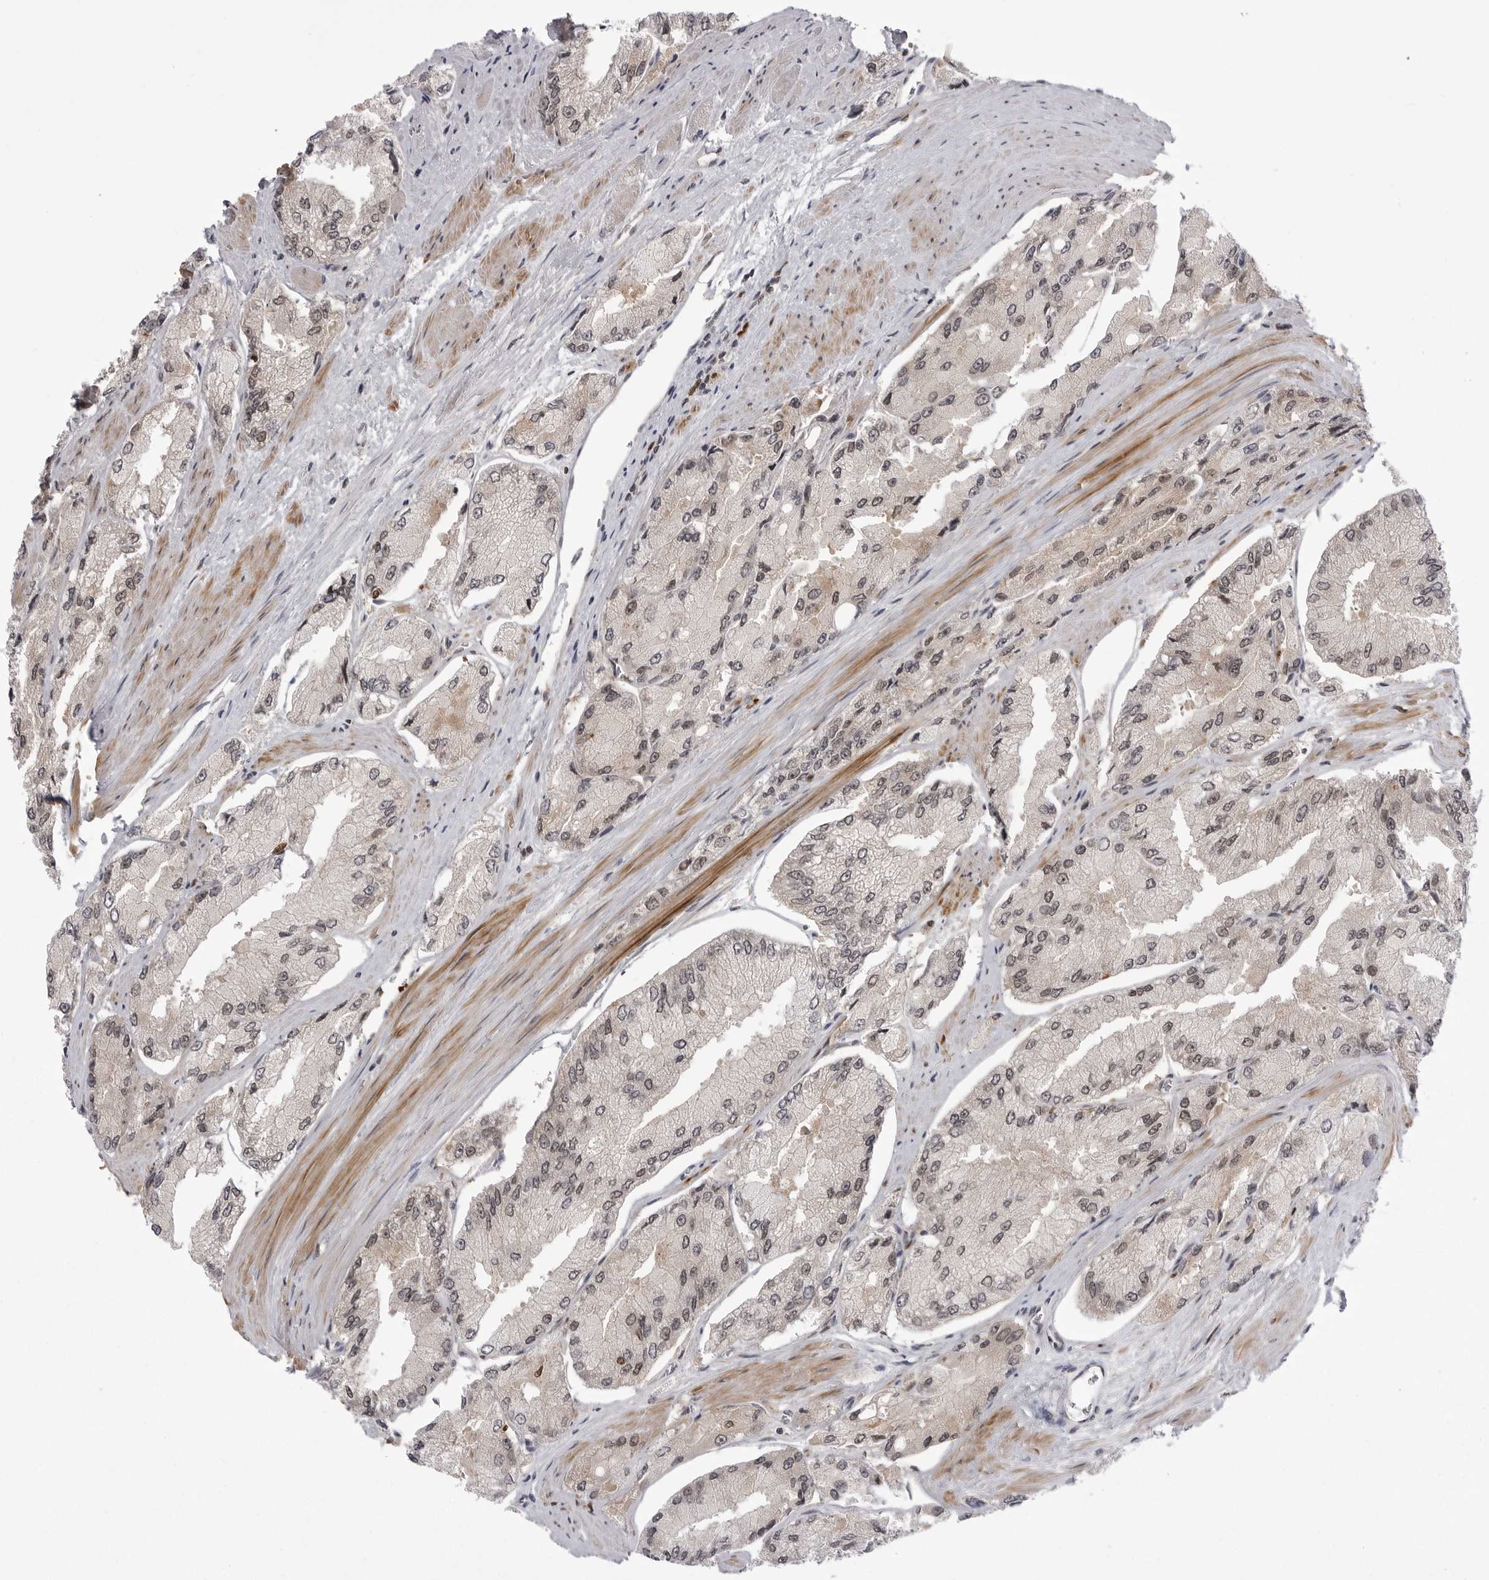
{"staining": {"intensity": "negative", "quantity": "none", "location": "none"}, "tissue": "prostate cancer", "cell_type": "Tumor cells", "image_type": "cancer", "snomed": [{"axis": "morphology", "description": "Adenocarcinoma, High grade"}, {"axis": "topography", "description": "Prostate"}], "caption": "This is a photomicrograph of immunohistochemistry (IHC) staining of high-grade adenocarcinoma (prostate), which shows no staining in tumor cells. (DAB IHC, high magnification).", "gene": "PTK2B", "patient": {"sex": "male", "age": 58}}